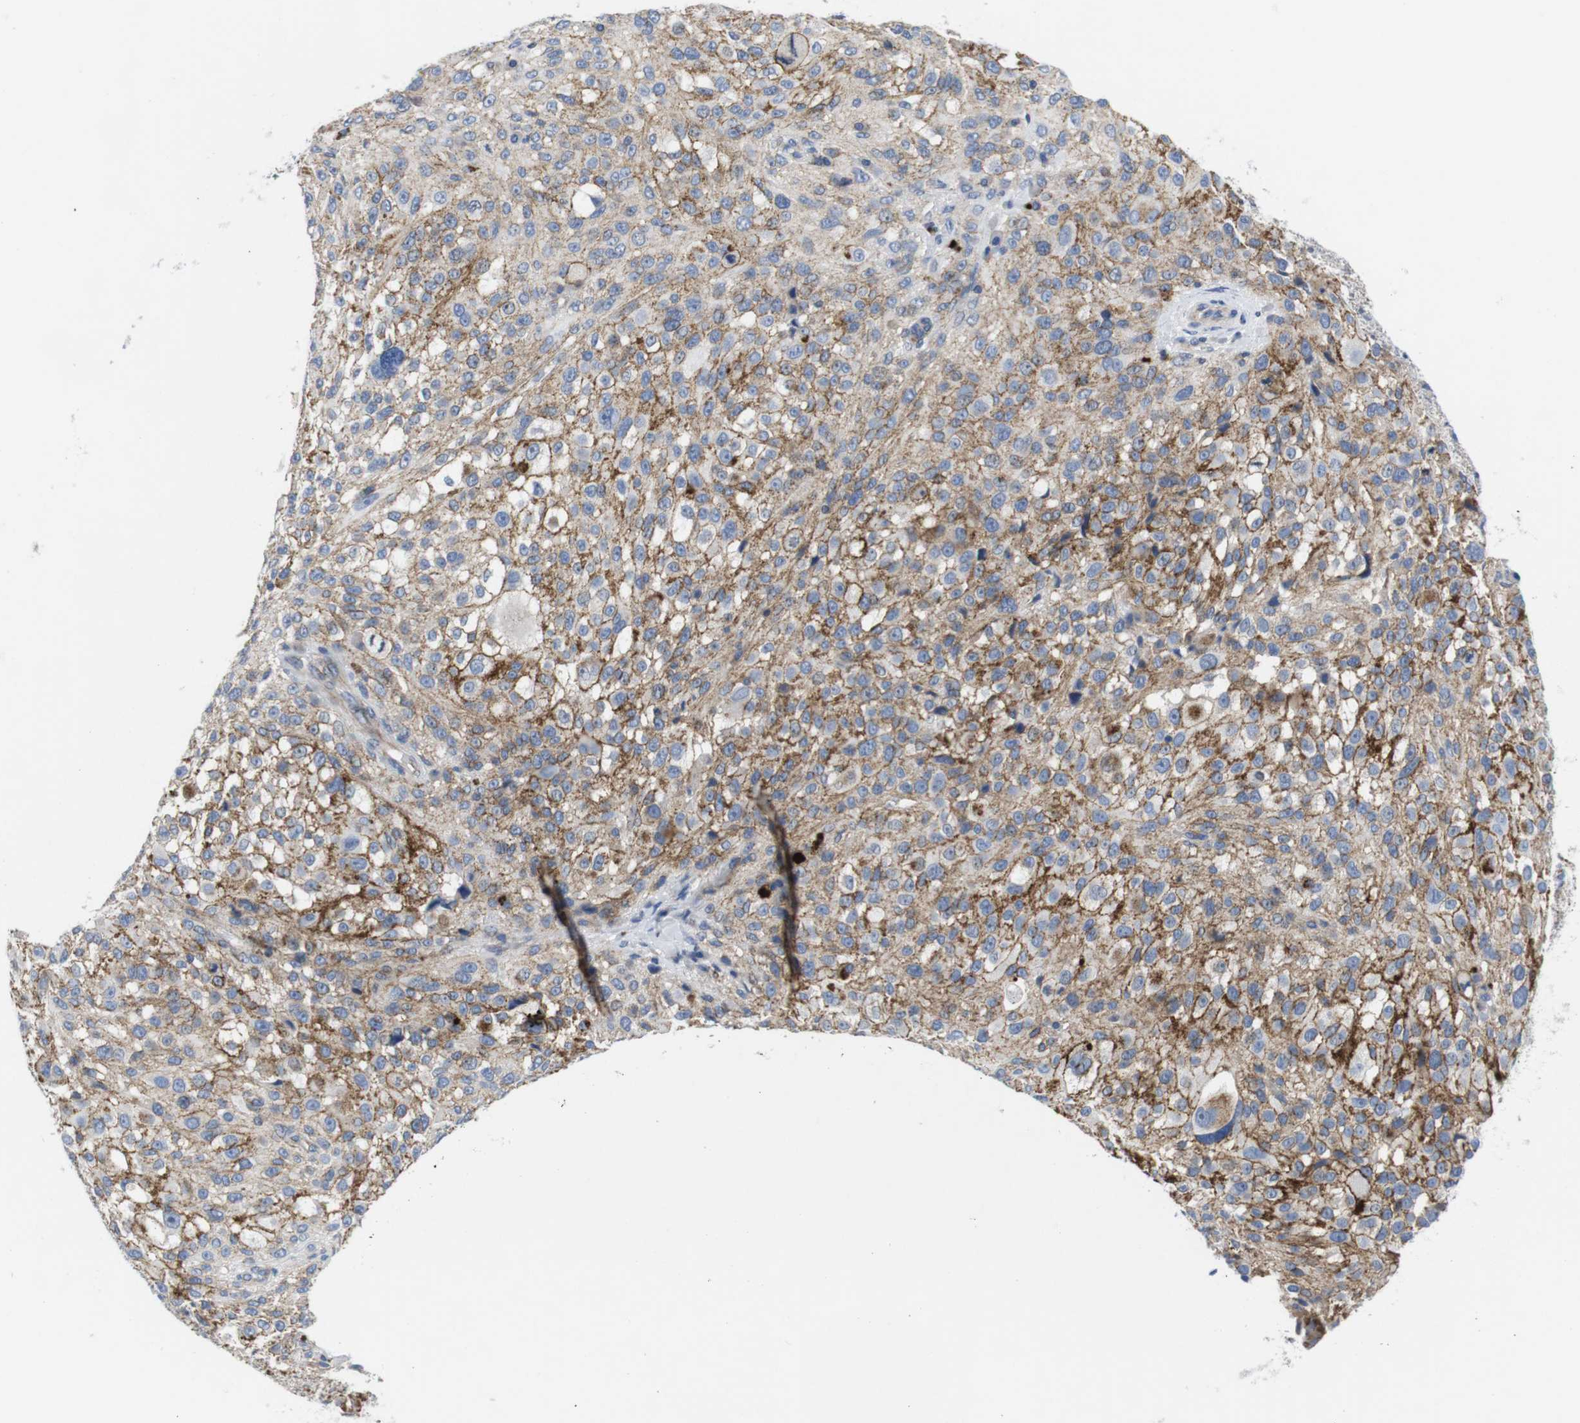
{"staining": {"intensity": "moderate", "quantity": "25%-75%", "location": "cytoplasmic/membranous"}, "tissue": "melanoma", "cell_type": "Tumor cells", "image_type": "cancer", "snomed": [{"axis": "morphology", "description": "Necrosis, NOS"}, {"axis": "morphology", "description": "Malignant melanoma, NOS"}, {"axis": "topography", "description": "Skin"}], "caption": "Moderate cytoplasmic/membranous protein staining is identified in approximately 25%-75% of tumor cells in melanoma. (Stains: DAB (3,3'-diaminobenzidine) in brown, nuclei in blue, Microscopy: brightfield microscopy at high magnification).", "gene": "SCRIB", "patient": {"sex": "female", "age": 87}}